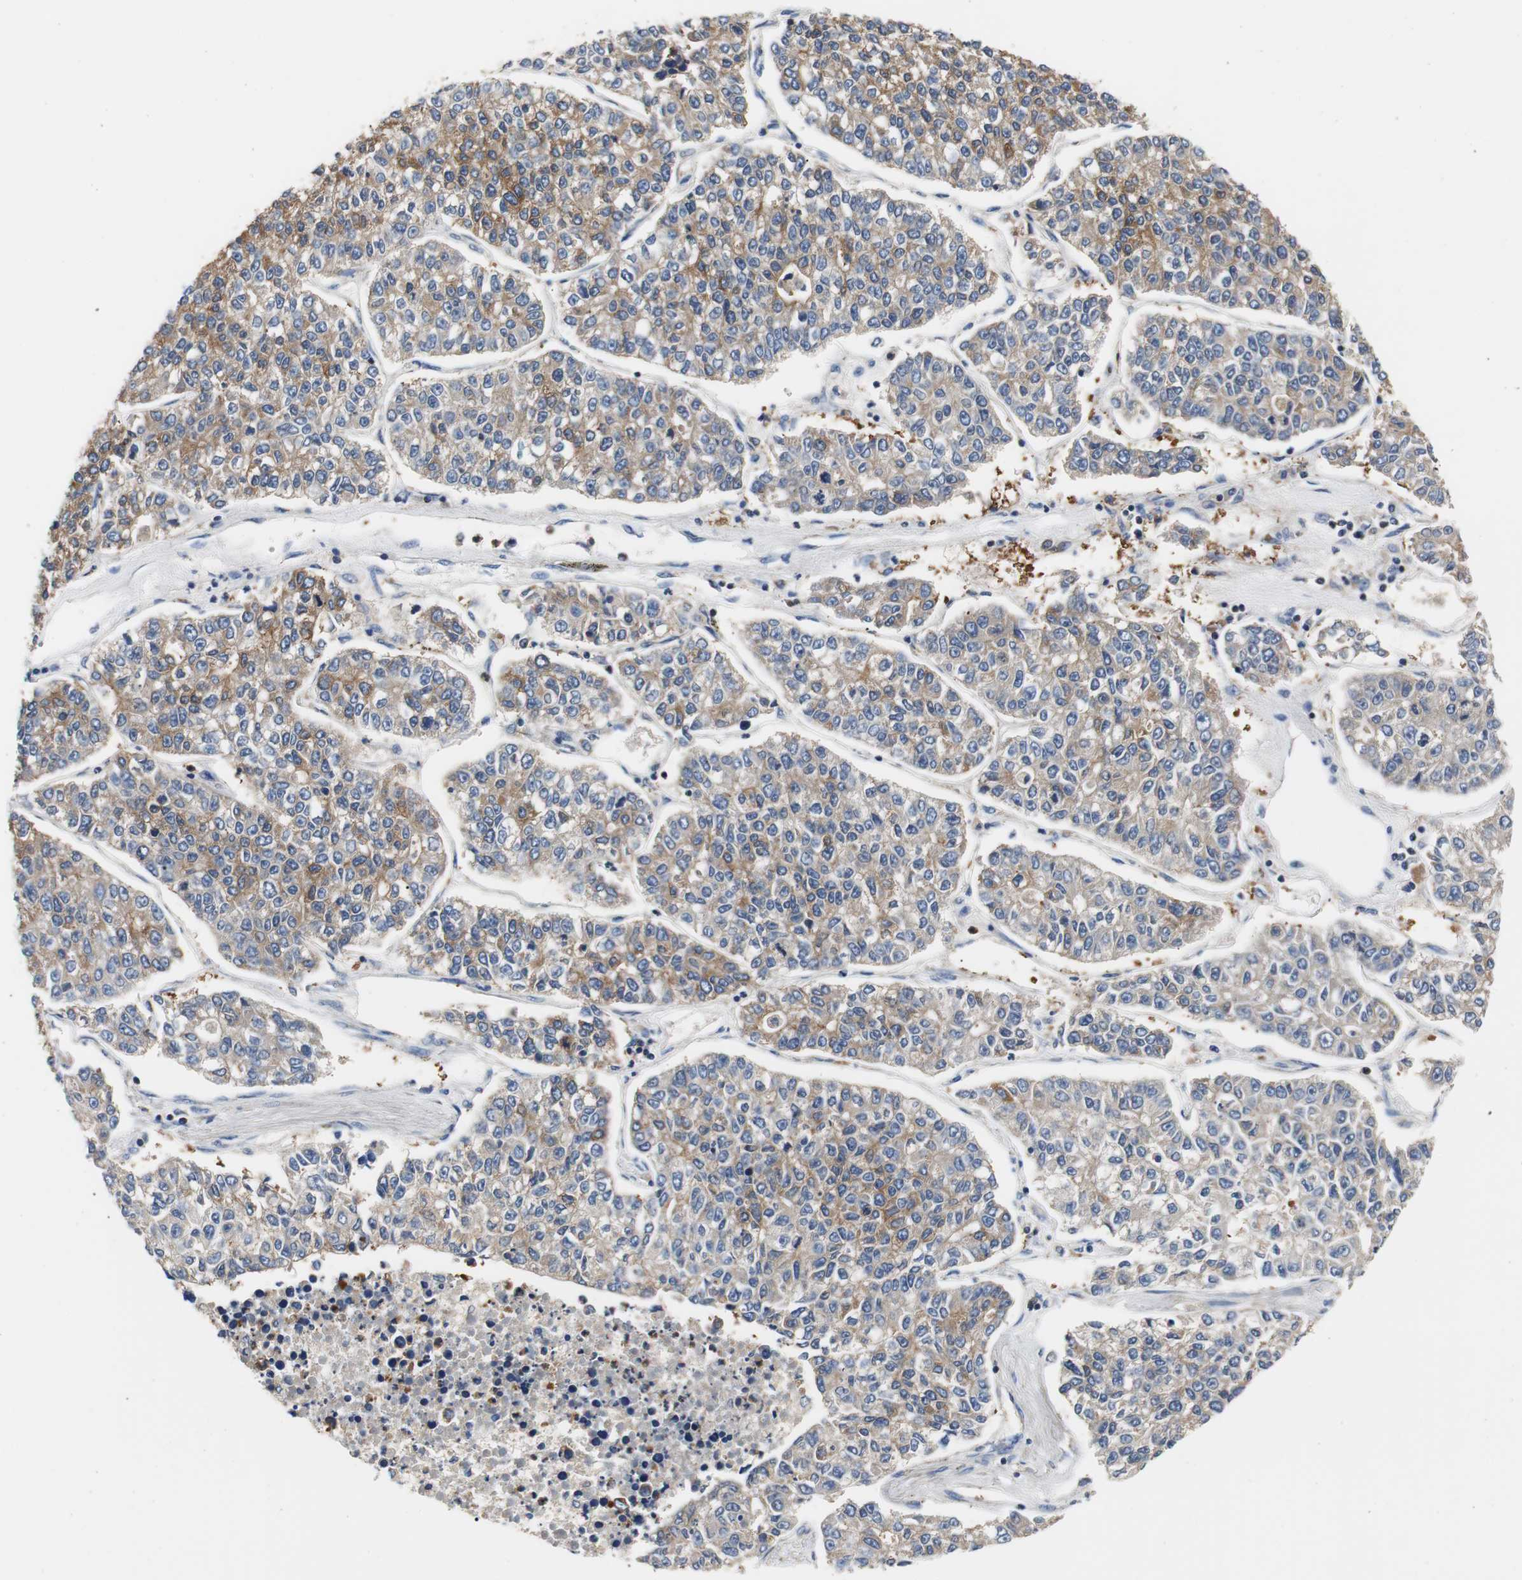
{"staining": {"intensity": "strong", "quantity": ">75%", "location": "cytoplasmic/membranous"}, "tissue": "lung cancer", "cell_type": "Tumor cells", "image_type": "cancer", "snomed": [{"axis": "morphology", "description": "Adenocarcinoma, NOS"}, {"axis": "topography", "description": "Lung"}], "caption": "IHC staining of adenocarcinoma (lung), which shows high levels of strong cytoplasmic/membranous positivity in approximately >75% of tumor cells indicating strong cytoplasmic/membranous protein expression. The staining was performed using DAB (brown) for protein detection and nuclei were counterstained in hematoxylin (blue).", "gene": "VAMP8", "patient": {"sex": "male", "age": 49}}